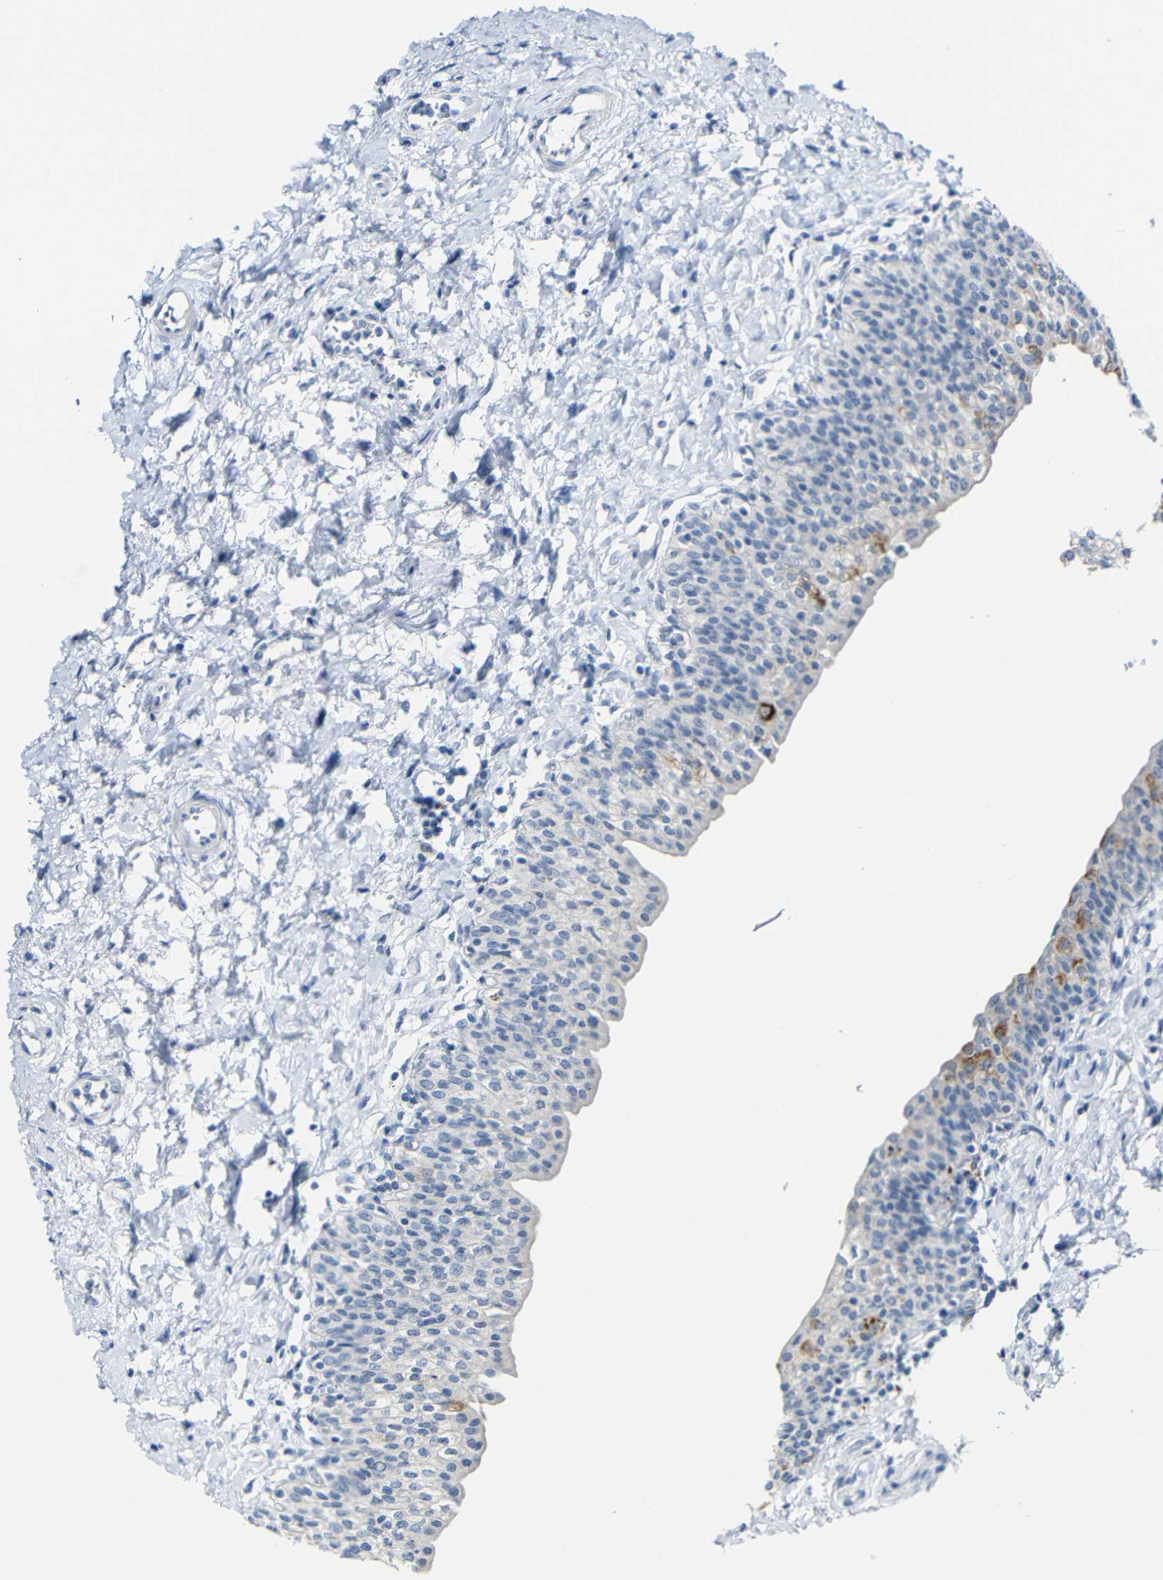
{"staining": {"intensity": "moderate", "quantity": "<25%", "location": "cytoplasmic/membranous"}, "tissue": "urinary bladder", "cell_type": "Urothelial cells", "image_type": "normal", "snomed": [{"axis": "morphology", "description": "Normal tissue, NOS"}, {"axis": "topography", "description": "Urinary bladder"}], "caption": "Moderate cytoplasmic/membranous protein positivity is present in approximately <25% of urothelial cells in urinary bladder. (DAB (3,3'-diaminobenzidine) IHC with brightfield microscopy, high magnification).", "gene": "C15orf48", "patient": {"sex": "male", "age": 55}}